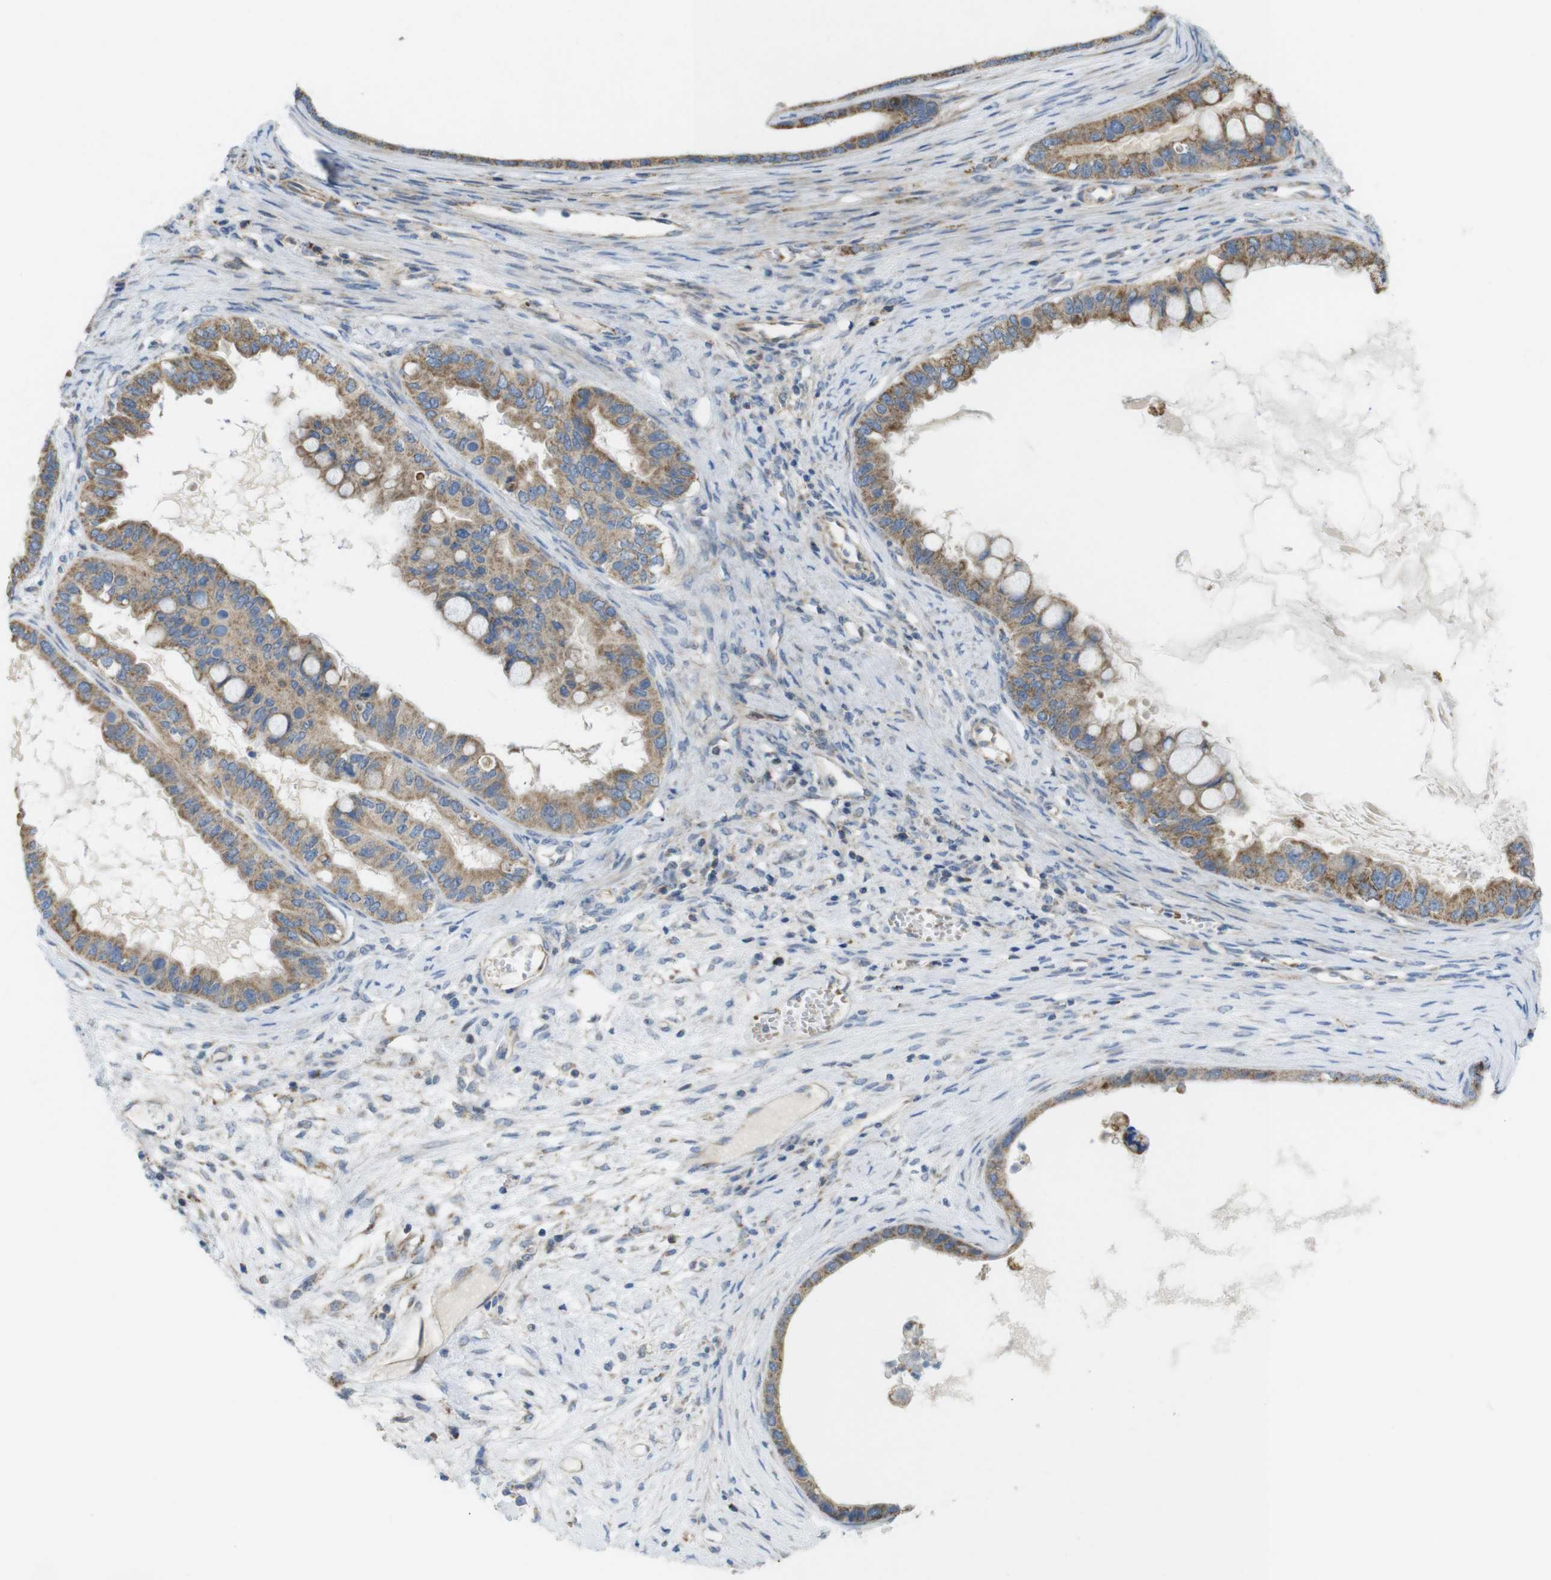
{"staining": {"intensity": "moderate", "quantity": ">75%", "location": "cytoplasmic/membranous"}, "tissue": "ovarian cancer", "cell_type": "Tumor cells", "image_type": "cancer", "snomed": [{"axis": "morphology", "description": "Cystadenocarcinoma, mucinous, NOS"}, {"axis": "topography", "description": "Ovary"}], "caption": "Tumor cells demonstrate medium levels of moderate cytoplasmic/membranous expression in approximately >75% of cells in mucinous cystadenocarcinoma (ovarian).", "gene": "MARCHF1", "patient": {"sex": "female", "age": 80}}